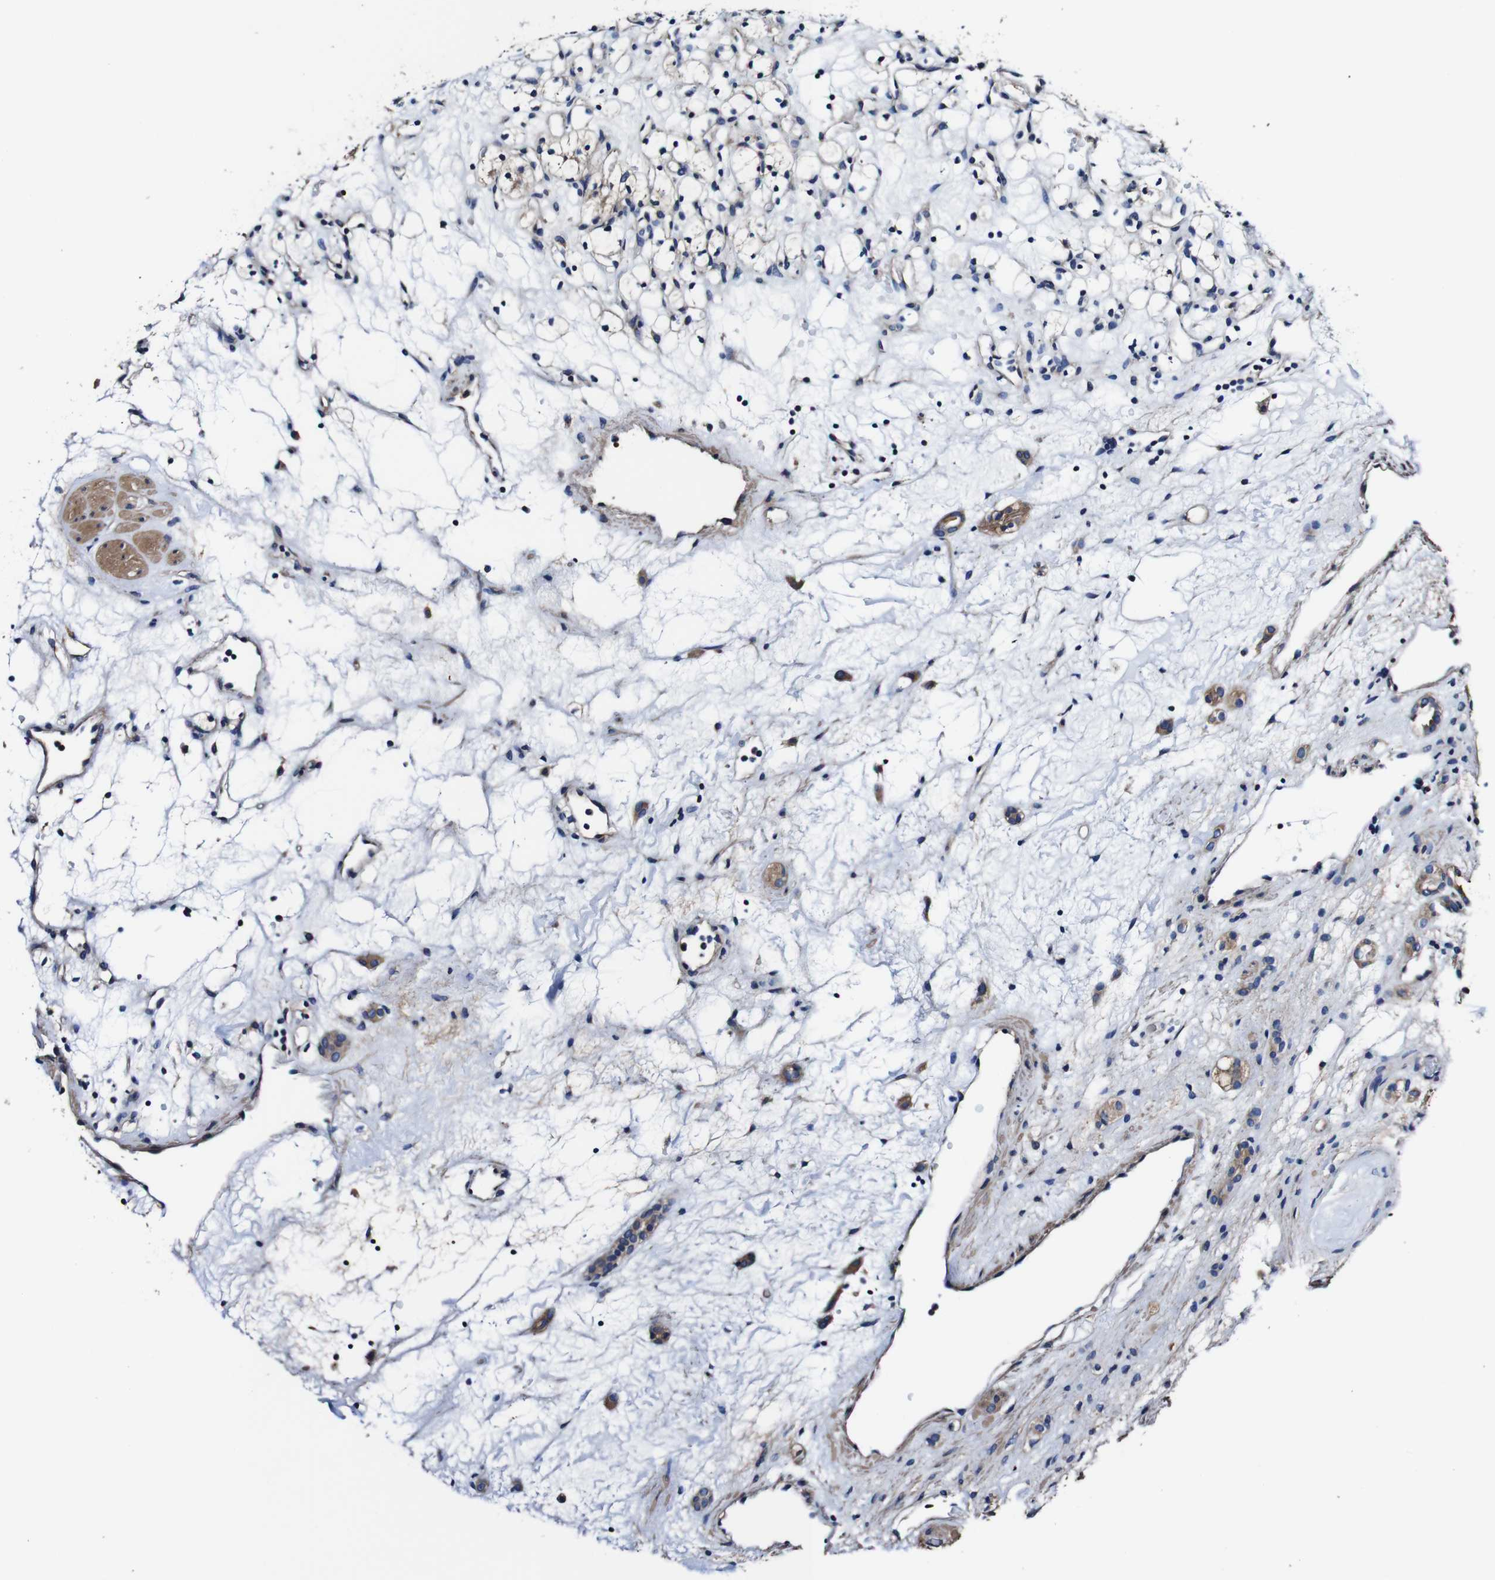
{"staining": {"intensity": "weak", "quantity": "<25%", "location": "cytoplasmic/membranous"}, "tissue": "renal cancer", "cell_type": "Tumor cells", "image_type": "cancer", "snomed": [{"axis": "morphology", "description": "Adenocarcinoma, NOS"}, {"axis": "topography", "description": "Kidney"}], "caption": "IHC image of human renal cancer (adenocarcinoma) stained for a protein (brown), which displays no staining in tumor cells. (DAB (3,3'-diaminobenzidine) immunohistochemistry with hematoxylin counter stain).", "gene": "PDCD6IP", "patient": {"sex": "female", "age": 60}}